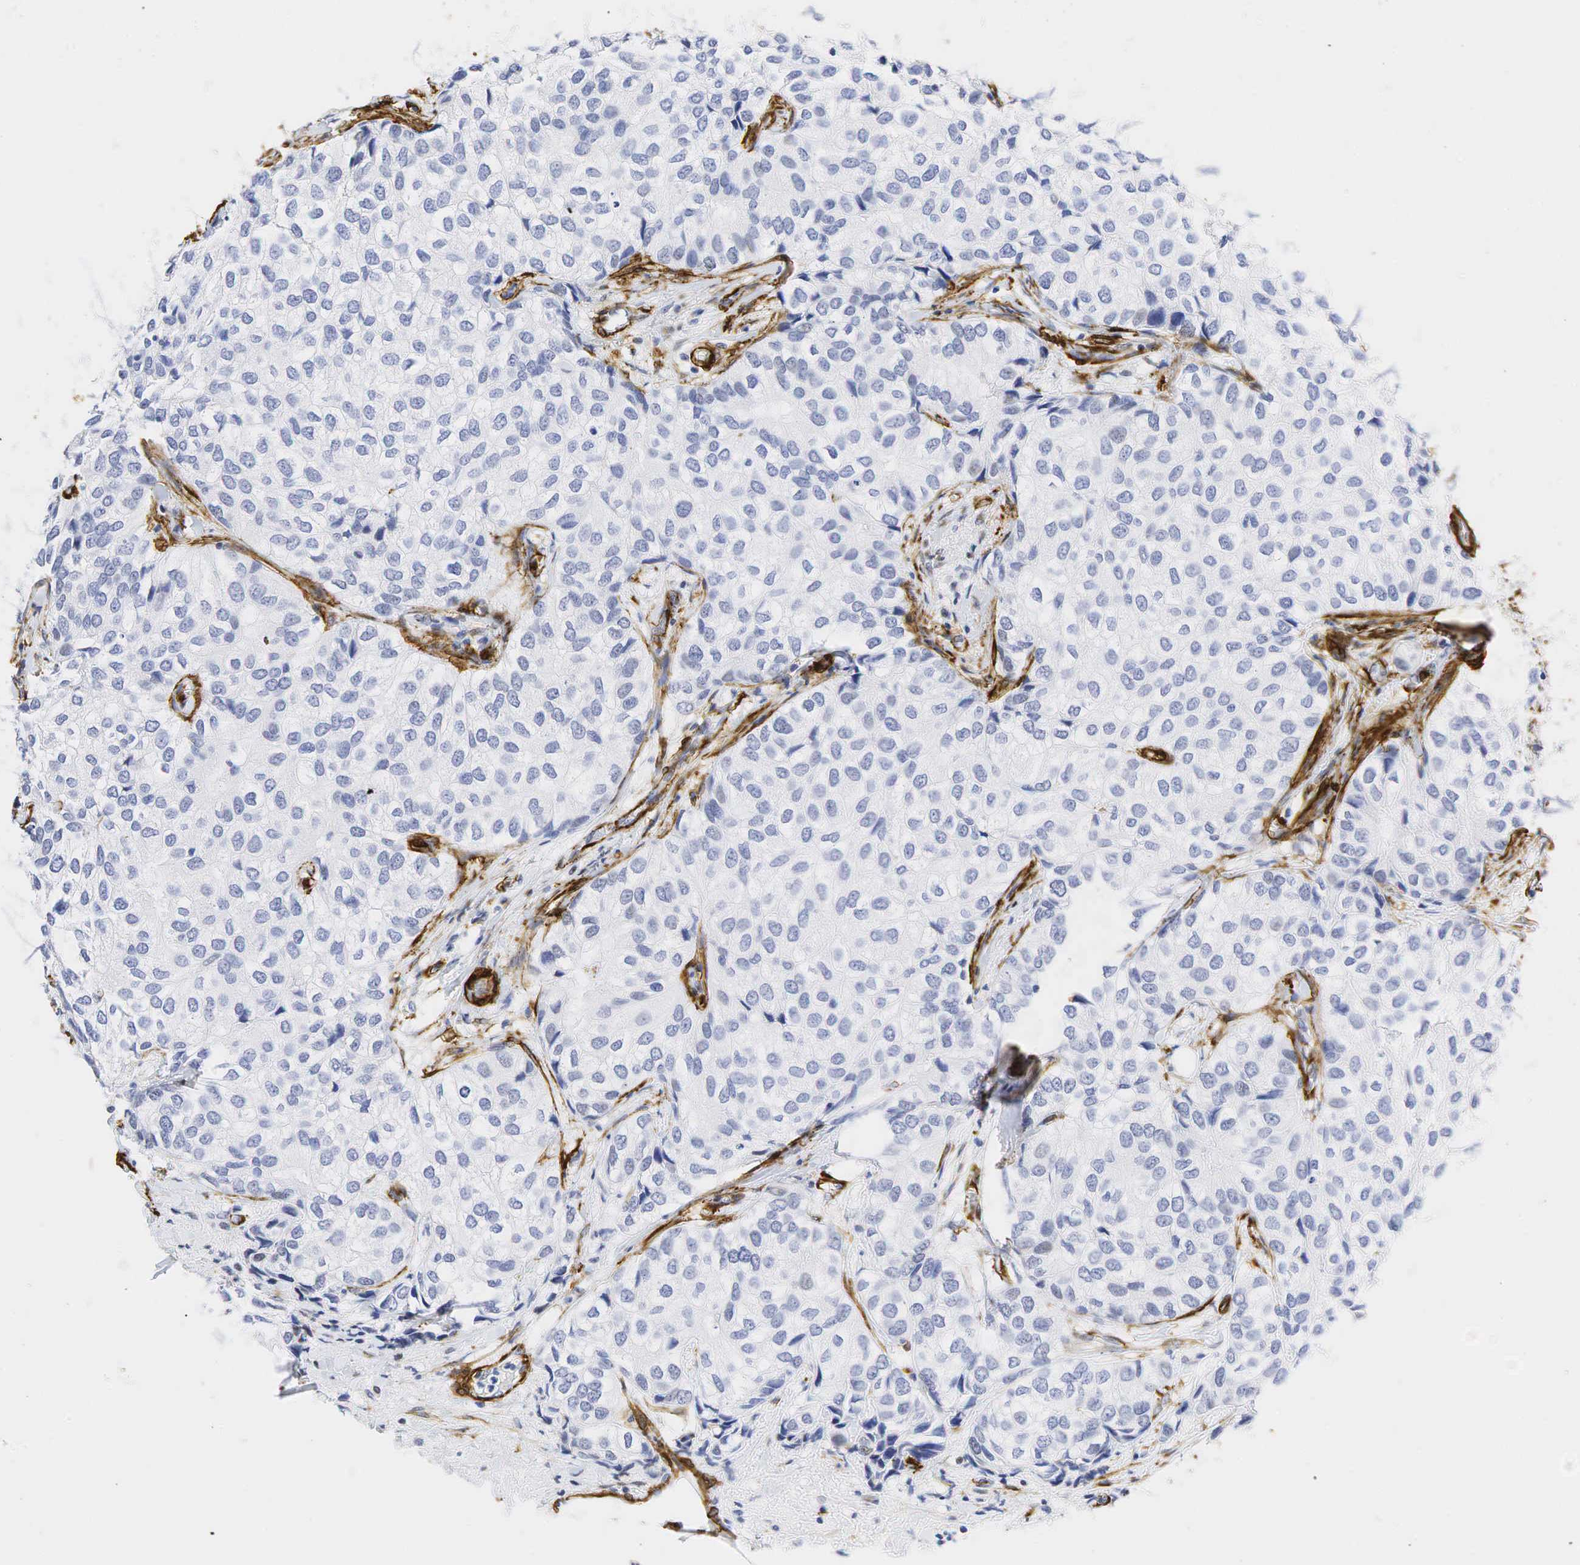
{"staining": {"intensity": "negative", "quantity": "none", "location": "none"}, "tissue": "breast cancer", "cell_type": "Tumor cells", "image_type": "cancer", "snomed": [{"axis": "morphology", "description": "Duct carcinoma"}, {"axis": "topography", "description": "Breast"}], "caption": "Immunohistochemistry image of neoplastic tissue: breast cancer (invasive ductal carcinoma) stained with DAB (3,3'-diaminobenzidine) displays no significant protein positivity in tumor cells.", "gene": "ACTA2", "patient": {"sex": "female", "age": 68}}